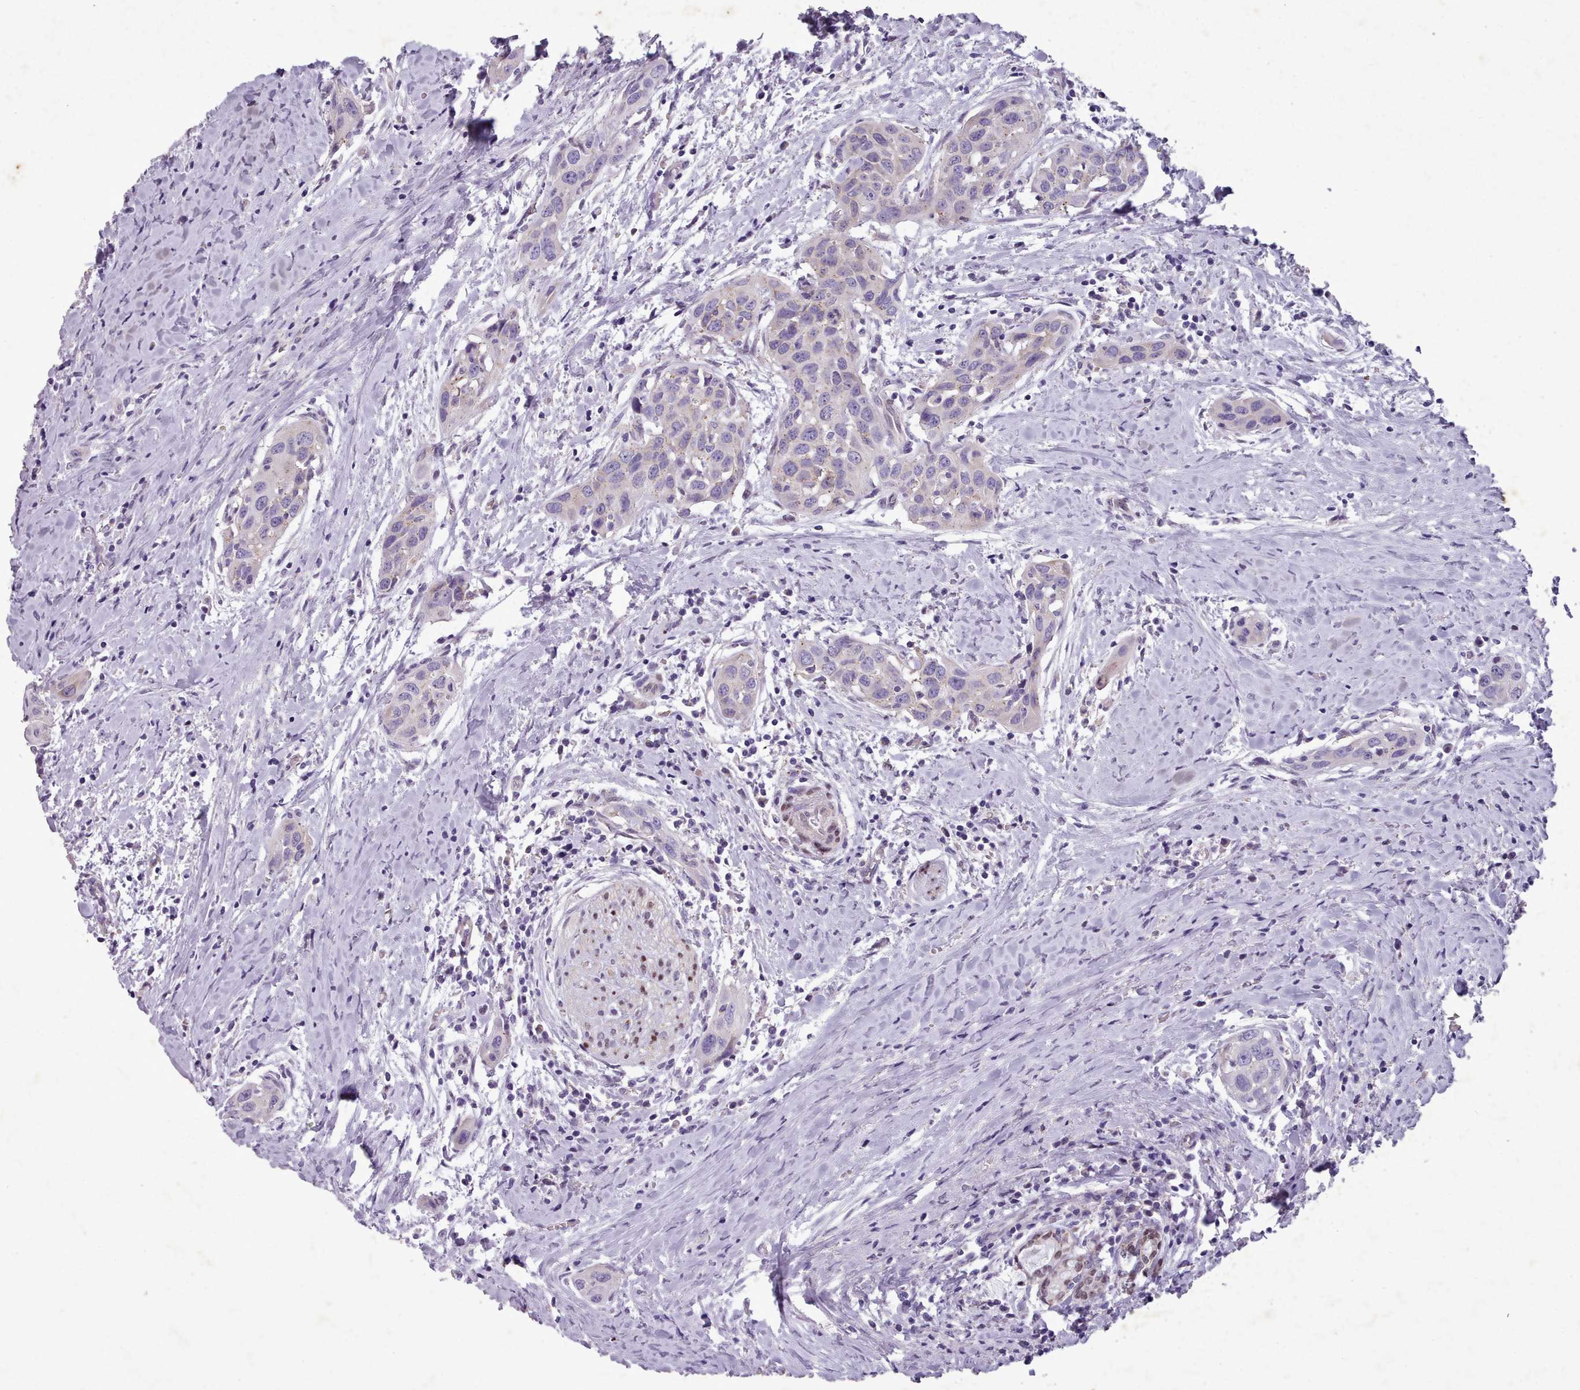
{"staining": {"intensity": "negative", "quantity": "none", "location": "none"}, "tissue": "head and neck cancer", "cell_type": "Tumor cells", "image_type": "cancer", "snomed": [{"axis": "morphology", "description": "Squamous cell carcinoma, NOS"}, {"axis": "topography", "description": "Oral tissue"}, {"axis": "topography", "description": "Head-Neck"}], "caption": "IHC micrograph of human head and neck squamous cell carcinoma stained for a protein (brown), which reveals no expression in tumor cells.", "gene": "KCNT2", "patient": {"sex": "female", "age": 50}}